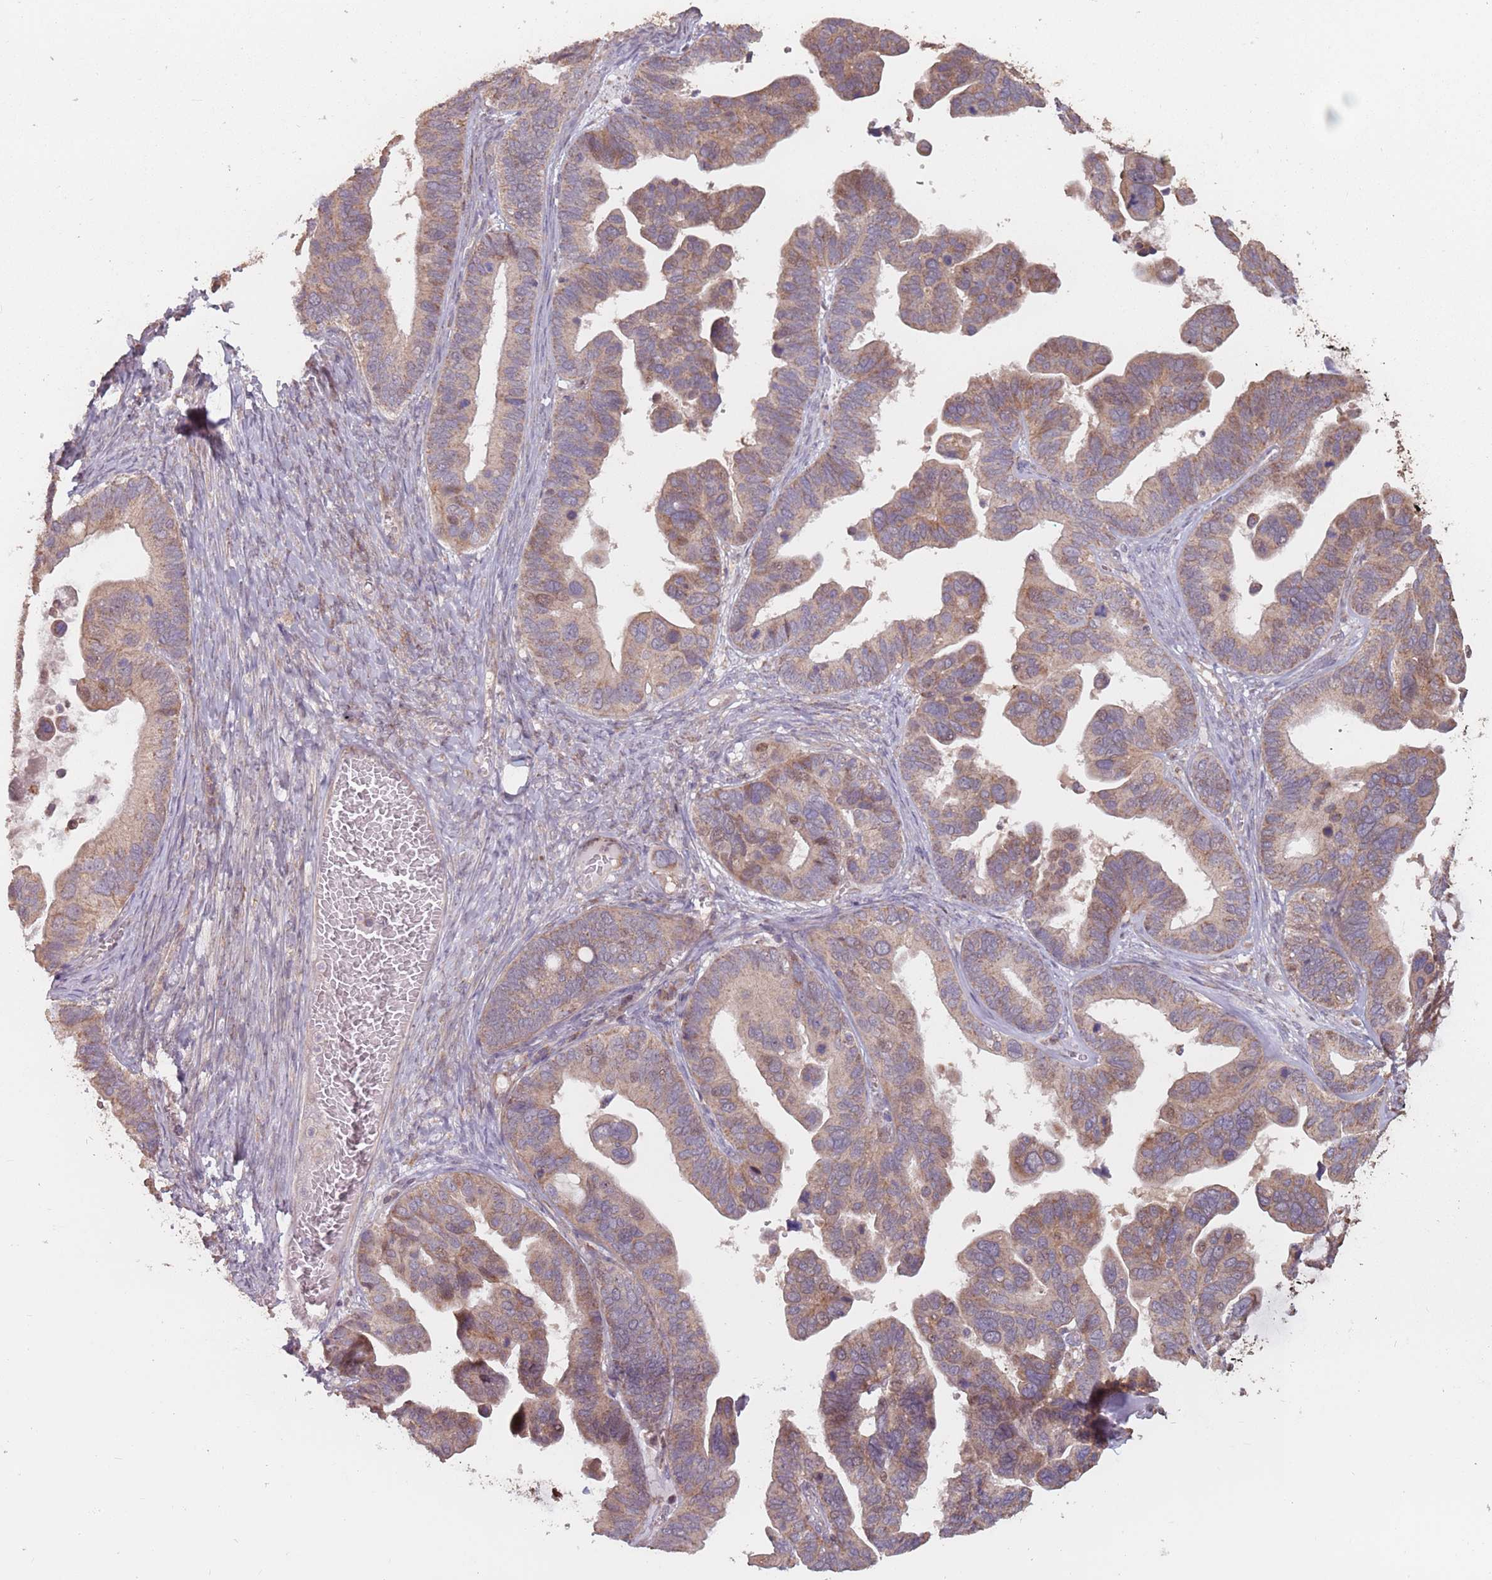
{"staining": {"intensity": "moderate", "quantity": ">75%", "location": "cytoplasmic/membranous"}, "tissue": "ovarian cancer", "cell_type": "Tumor cells", "image_type": "cancer", "snomed": [{"axis": "morphology", "description": "Cystadenocarcinoma, serous, NOS"}, {"axis": "topography", "description": "Ovary"}], "caption": "Ovarian cancer (serous cystadenocarcinoma) tissue displays moderate cytoplasmic/membranous expression in about >75% of tumor cells", "gene": "VPS52", "patient": {"sex": "female", "age": 56}}